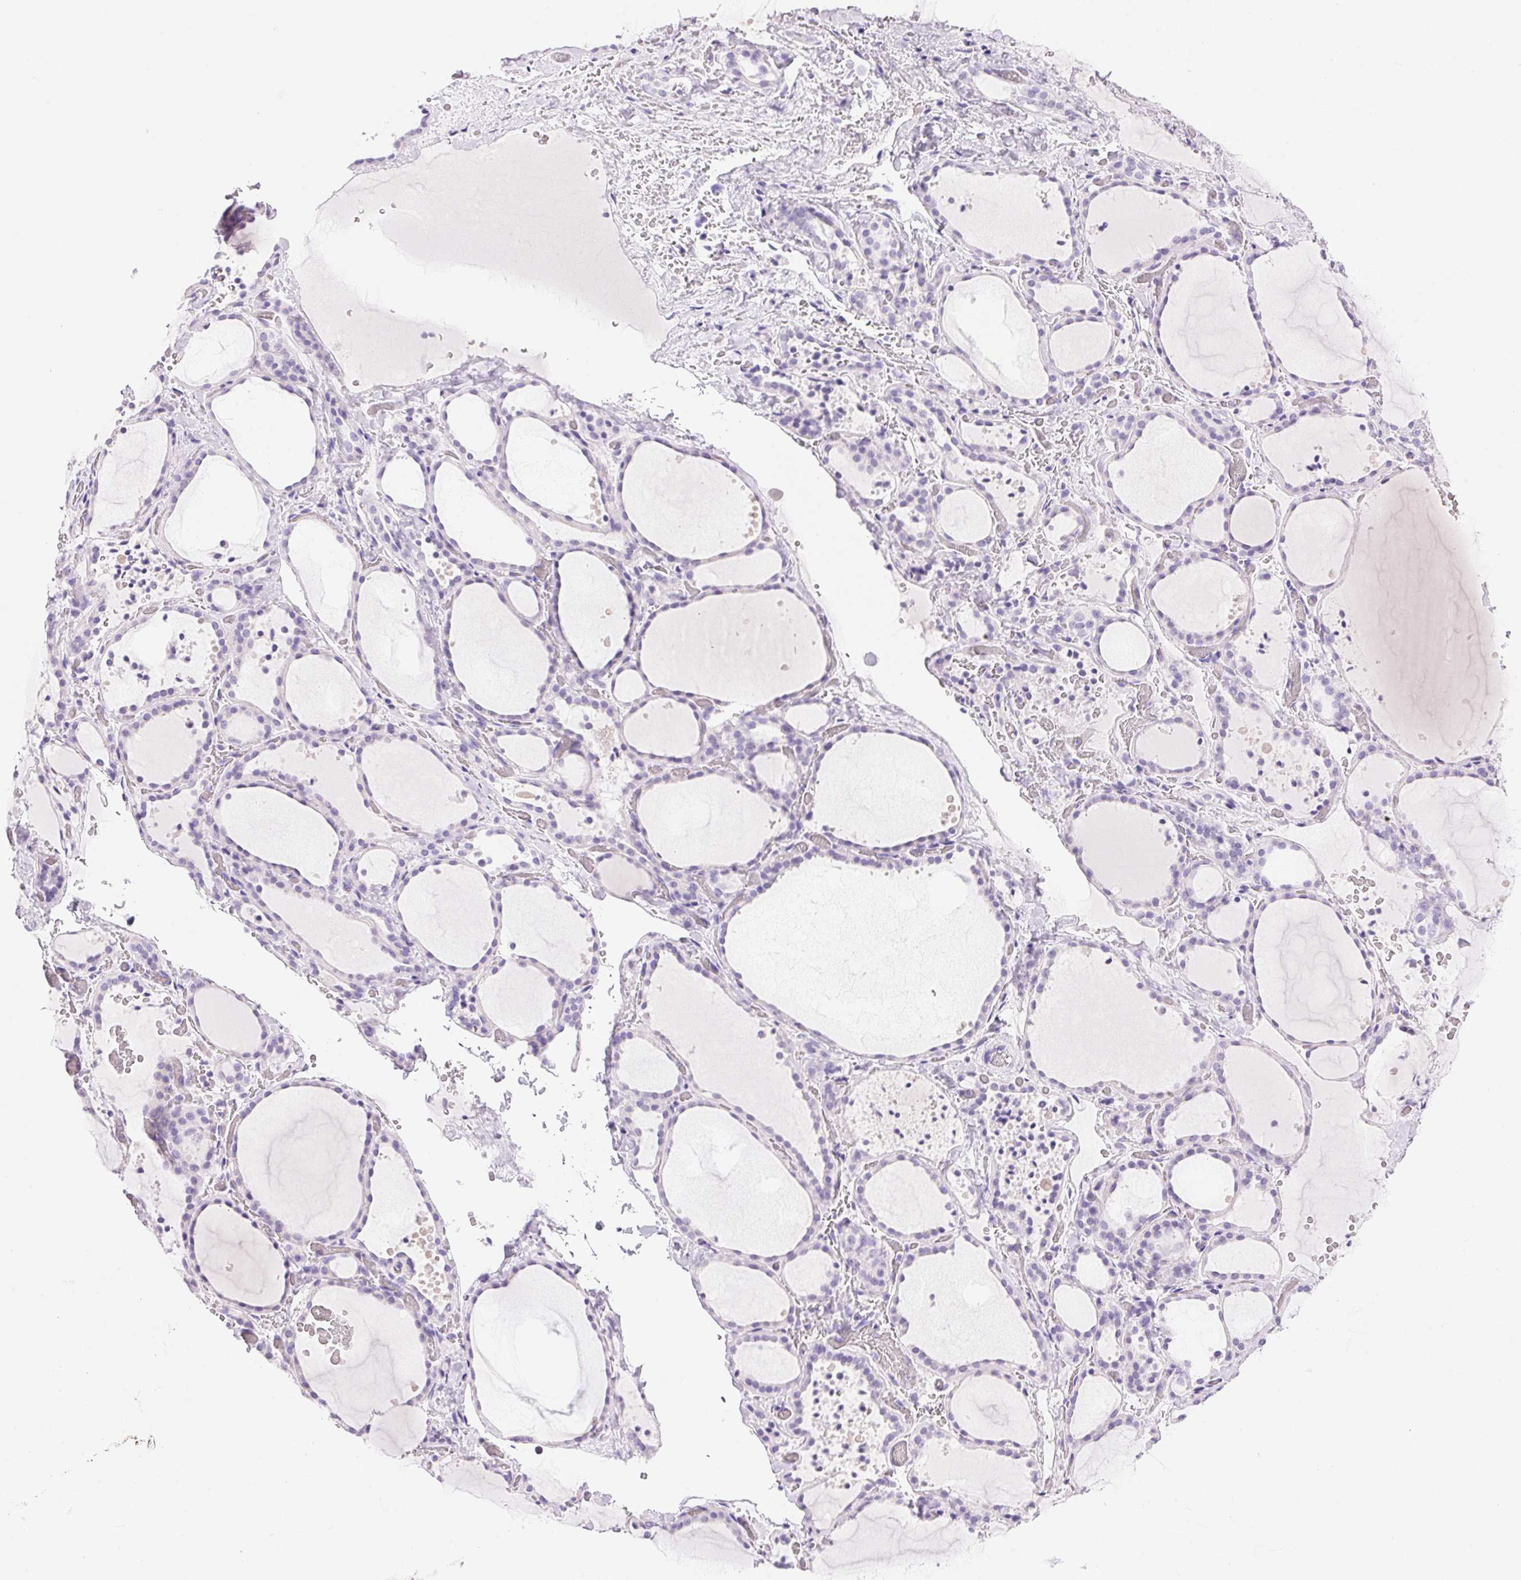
{"staining": {"intensity": "negative", "quantity": "none", "location": "none"}, "tissue": "thyroid gland", "cell_type": "Glandular cells", "image_type": "normal", "snomed": [{"axis": "morphology", "description": "Normal tissue, NOS"}, {"axis": "topography", "description": "Thyroid gland"}], "caption": "Glandular cells show no significant staining in unremarkable thyroid gland. Brightfield microscopy of immunohistochemistry (IHC) stained with DAB (3,3'-diaminobenzidine) (brown) and hematoxylin (blue), captured at high magnification.", "gene": "DHCR24", "patient": {"sex": "female", "age": 36}}